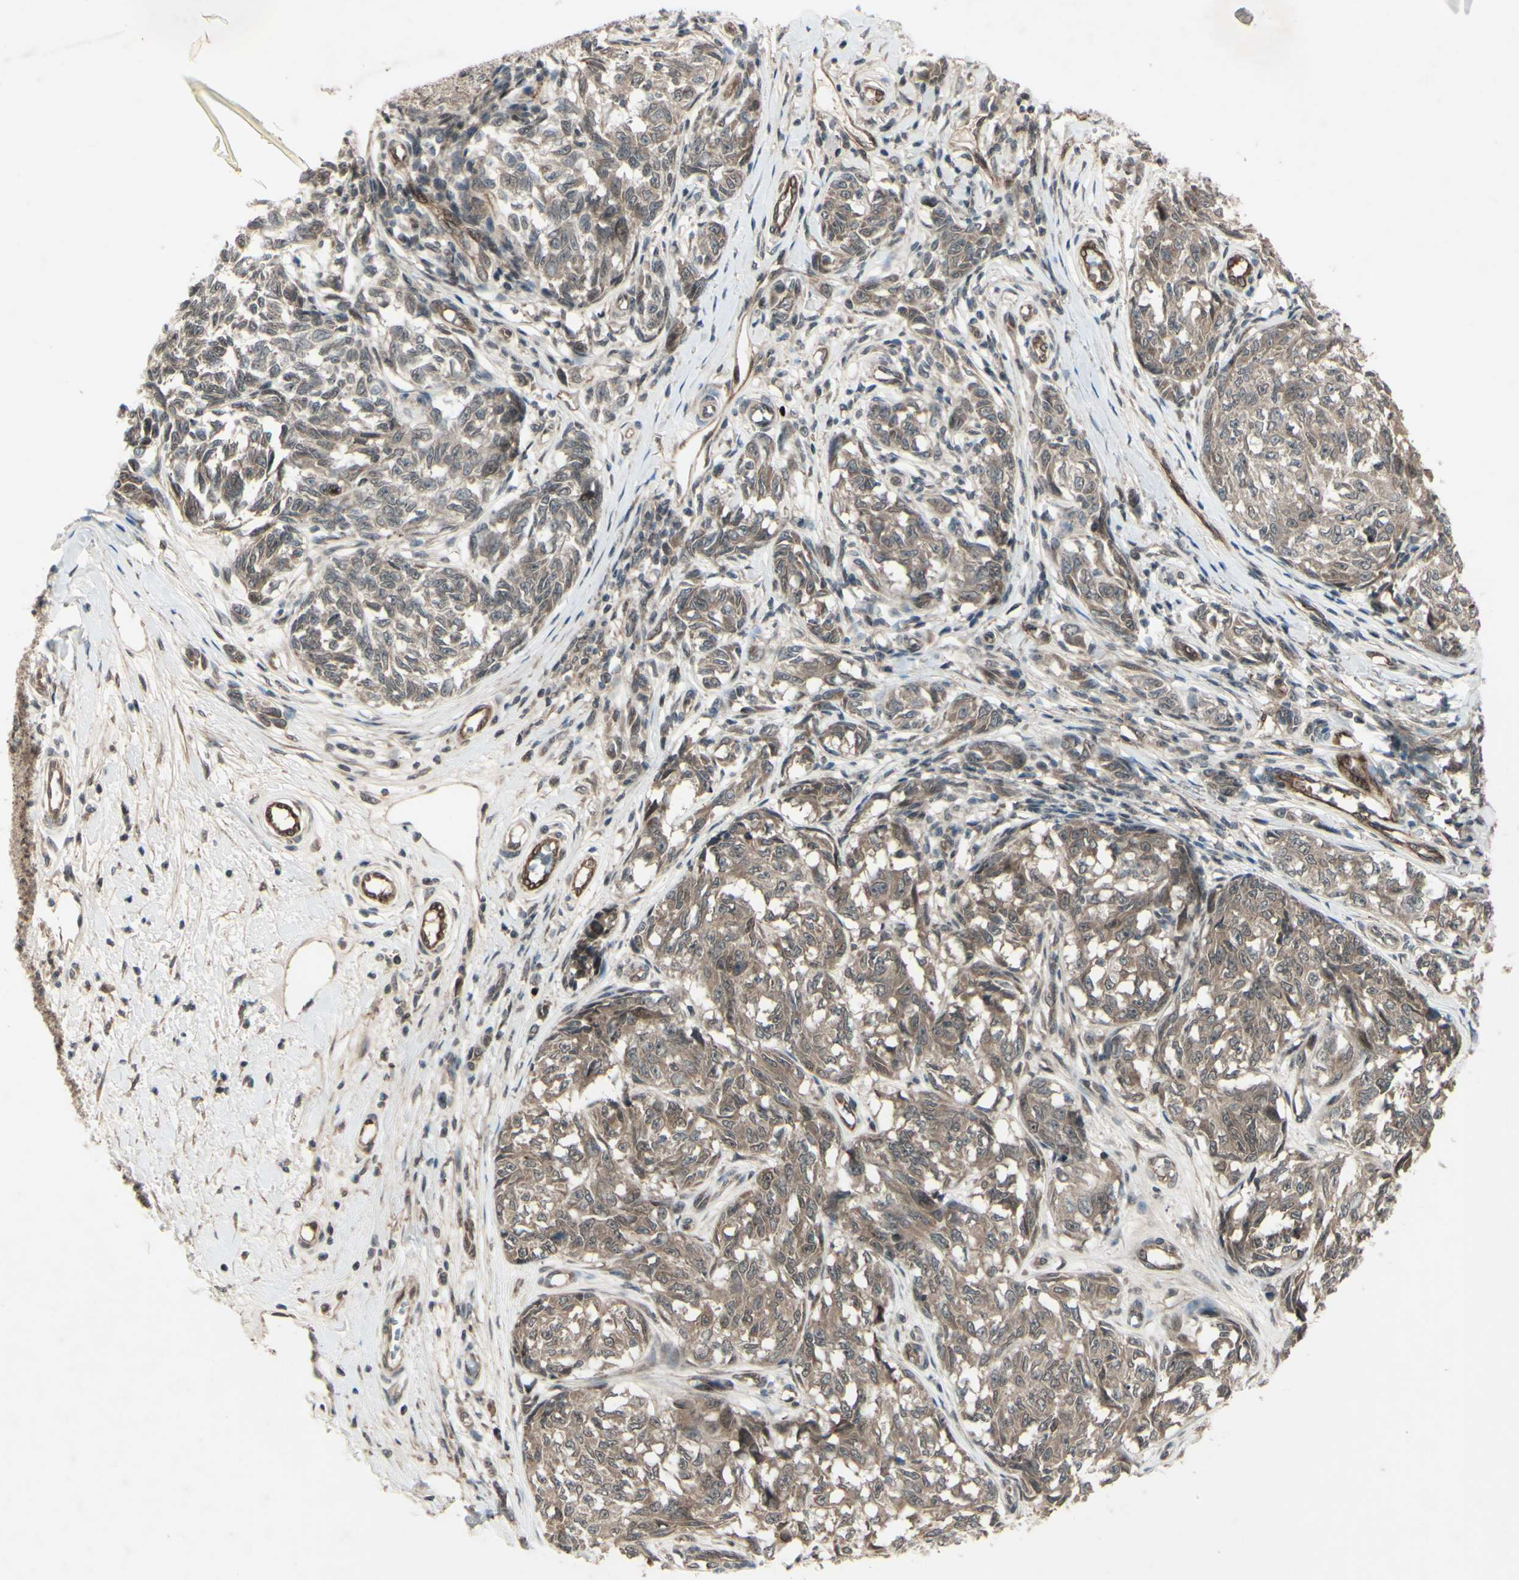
{"staining": {"intensity": "weak", "quantity": ">75%", "location": "cytoplasmic/membranous"}, "tissue": "melanoma", "cell_type": "Tumor cells", "image_type": "cancer", "snomed": [{"axis": "morphology", "description": "Malignant melanoma, NOS"}, {"axis": "topography", "description": "Skin"}], "caption": "Malignant melanoma tissue demonstrates weak cytoplasmic/membranous positivity in about >75% of tumor cells, visualized by immunohistochemistry.", "gene": "MLF2", "patient": {"sex": "female", "age": 64}}